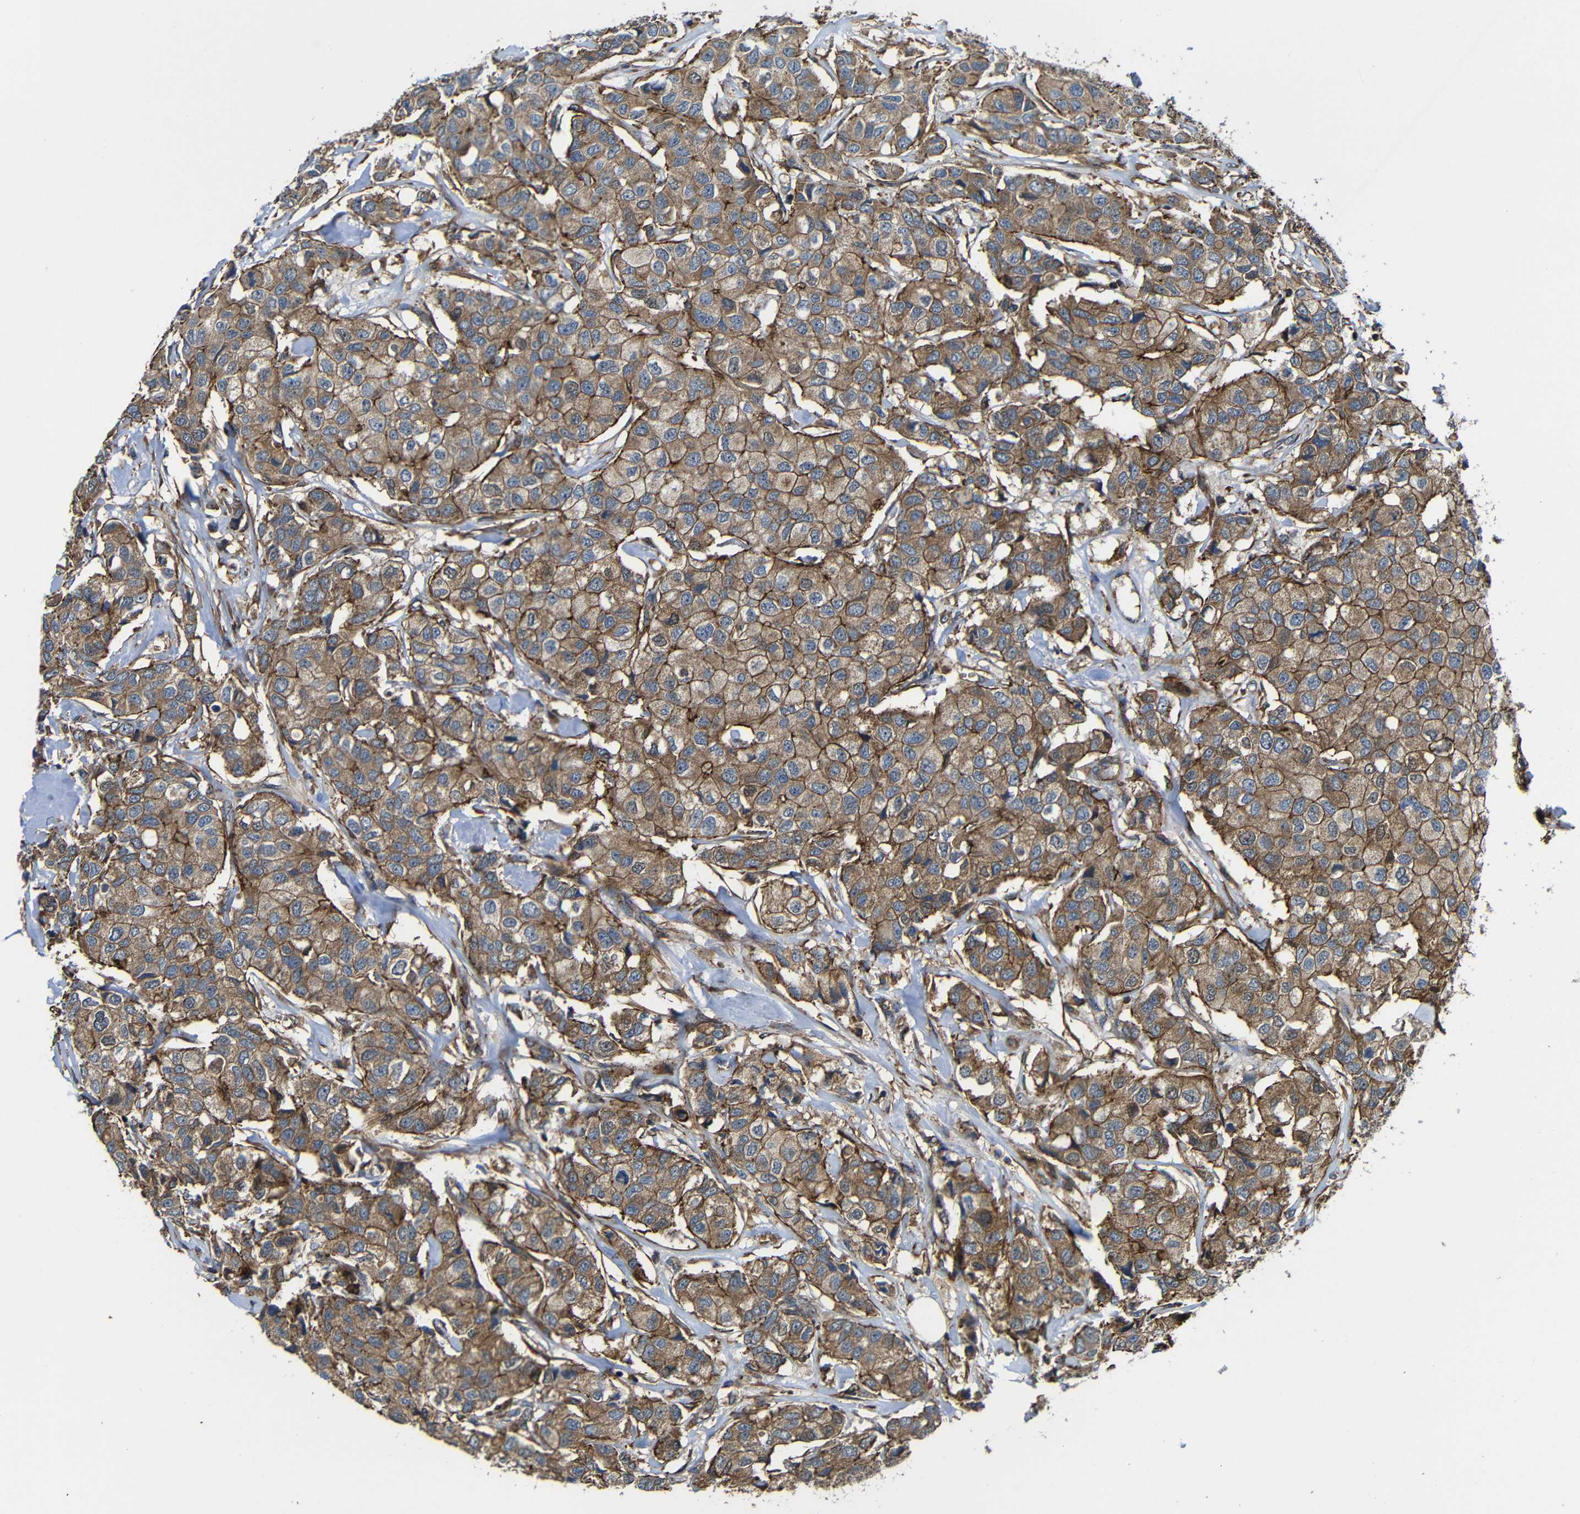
{"staining": {"intensity": "moderate", "quantity": ">75%", "location": "cytoplasmic/membranous"}, "tissue": "breast cancer", "cell_type": "Tumor cells", "image_type": "cancer", "snomed": [{"axis": "morphology", "description": "Duct carcinoma"}, {"axis": "topography", "description": "Breast"}], "caption": "Protein staining by IHC displays moderate cytoplasmic/membranous staining in approximately >75% of tumor cells in breast cancer.", "gene": "PTCH1", "patient": {"sex": "female", "age": 80}}